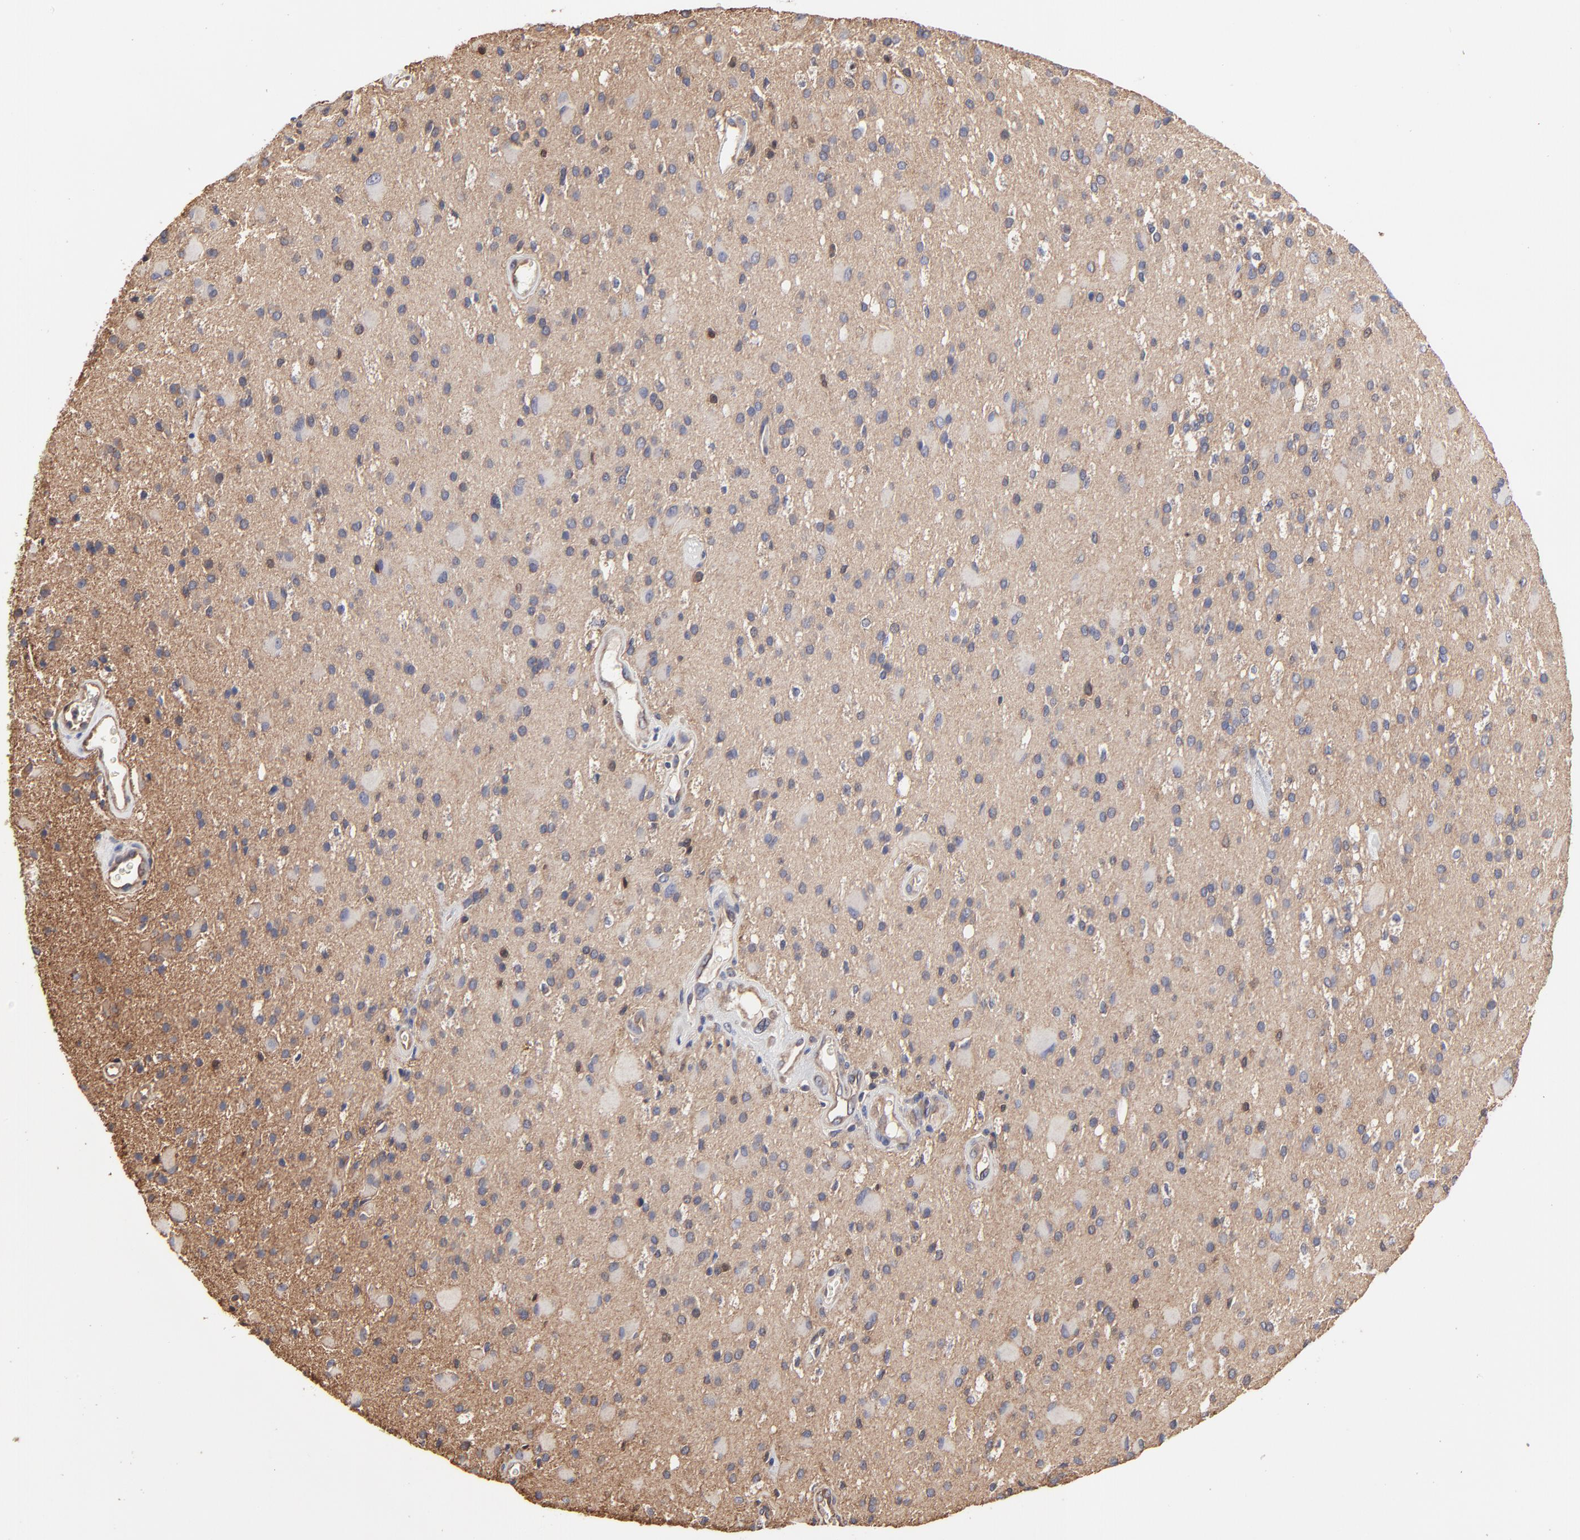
{"staining": {"intensity": "moderate", "quantity": "25%-75%", "location": "cytoplasmic/membranous"}, "tissue": "glioma", "cell_type": "Tumor cells", "image_type": "cancer", "snomed": [{"axis": "morphology", "description": "Glioma, malignant, Low grade"}, {"axis": "topography", "description": "Brain"}], "caption": "An immunohistochemistry micrograph of tumor tissue is shown. Protein staining in brown highlights moderate cytoplasmic/membranous positivity in glioma within tumor cells.", "gene": "ARMT1", "patient": {"sex": "male", "age": 58}}